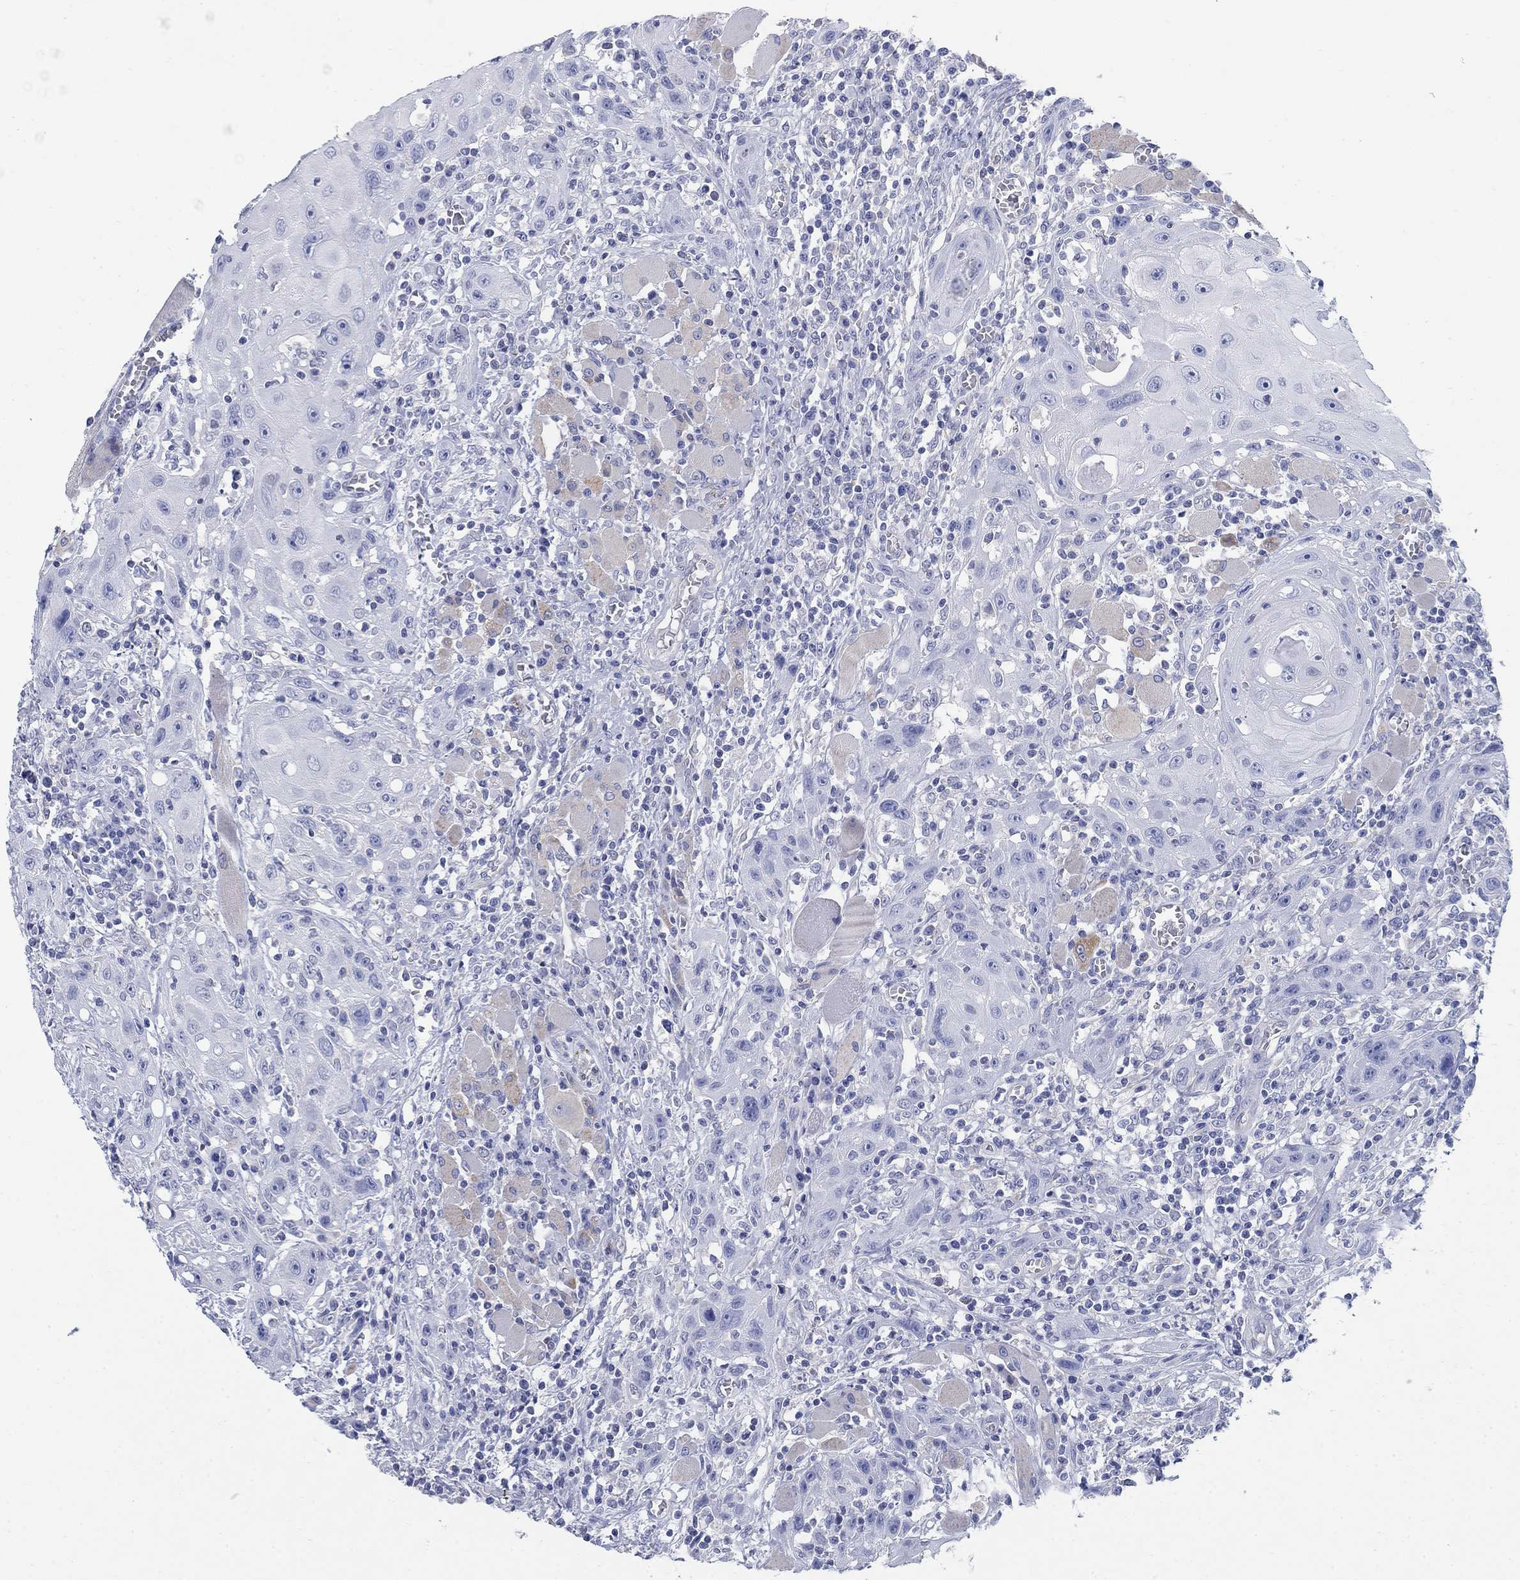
{"staining": {"intensity": "negative", "quantity": "none", "location": "none"}, "tissue": "head and neck cancer", "cell_type": "Tumor cells", "image_type": "cancer", "snomed": [{"axis": "morphology", "description": "Normal tissue, NOS"}, {"axis": "morphology", "description": "Squamous cell carcinoma, NOS"}, {"axis": "topography", "description": "Oral tissue"}, {"axis": "topography", "description": "Head-Neck"}], "caption": "Head and neck cancer was stained to show a protein in brown. There is no significant staining in tumor cells. Nuclei are stained in blue.", "gene": "SCCPDH", "patient": {"sex": "male", "age": 71}}